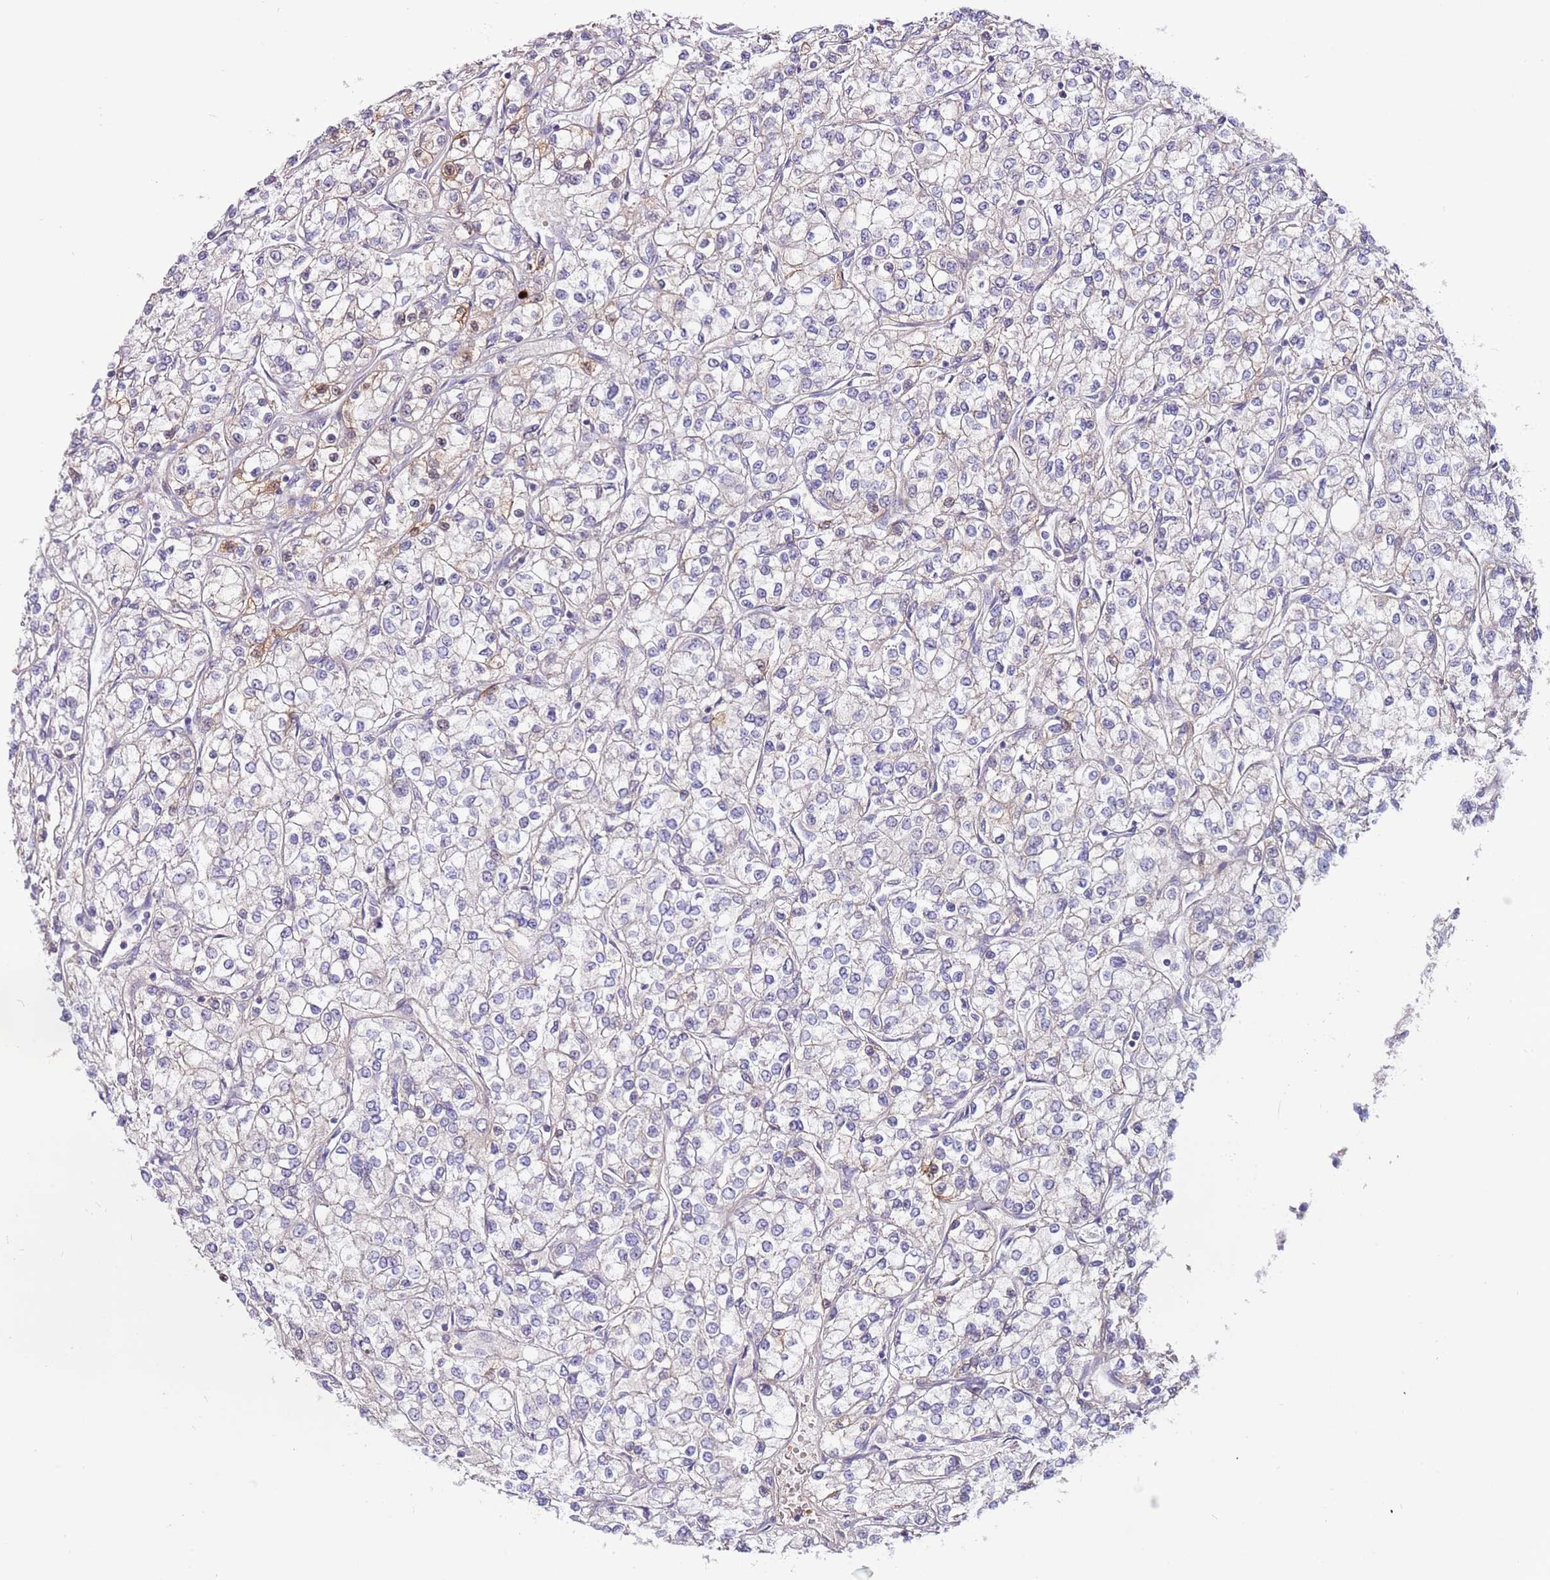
{"staining": {"intensity": "negative", "quantity": "none", "location": "none"}, "tissue": "renal cancer", "cell_type": "Tumor cells", "image_type": "cancer", "snomed": [{"axis": "morphology", "description": "Adenocarcinoma, NOS"}, {"axis": "topography", "description": "Kidney"}], "caption": "This is an IHC micrograph of human renal cancer (adenocarcinoma). There is no staining in tumor cells.", "gene": "MTG2", "patient": {"sex": "male", "age": 80}}